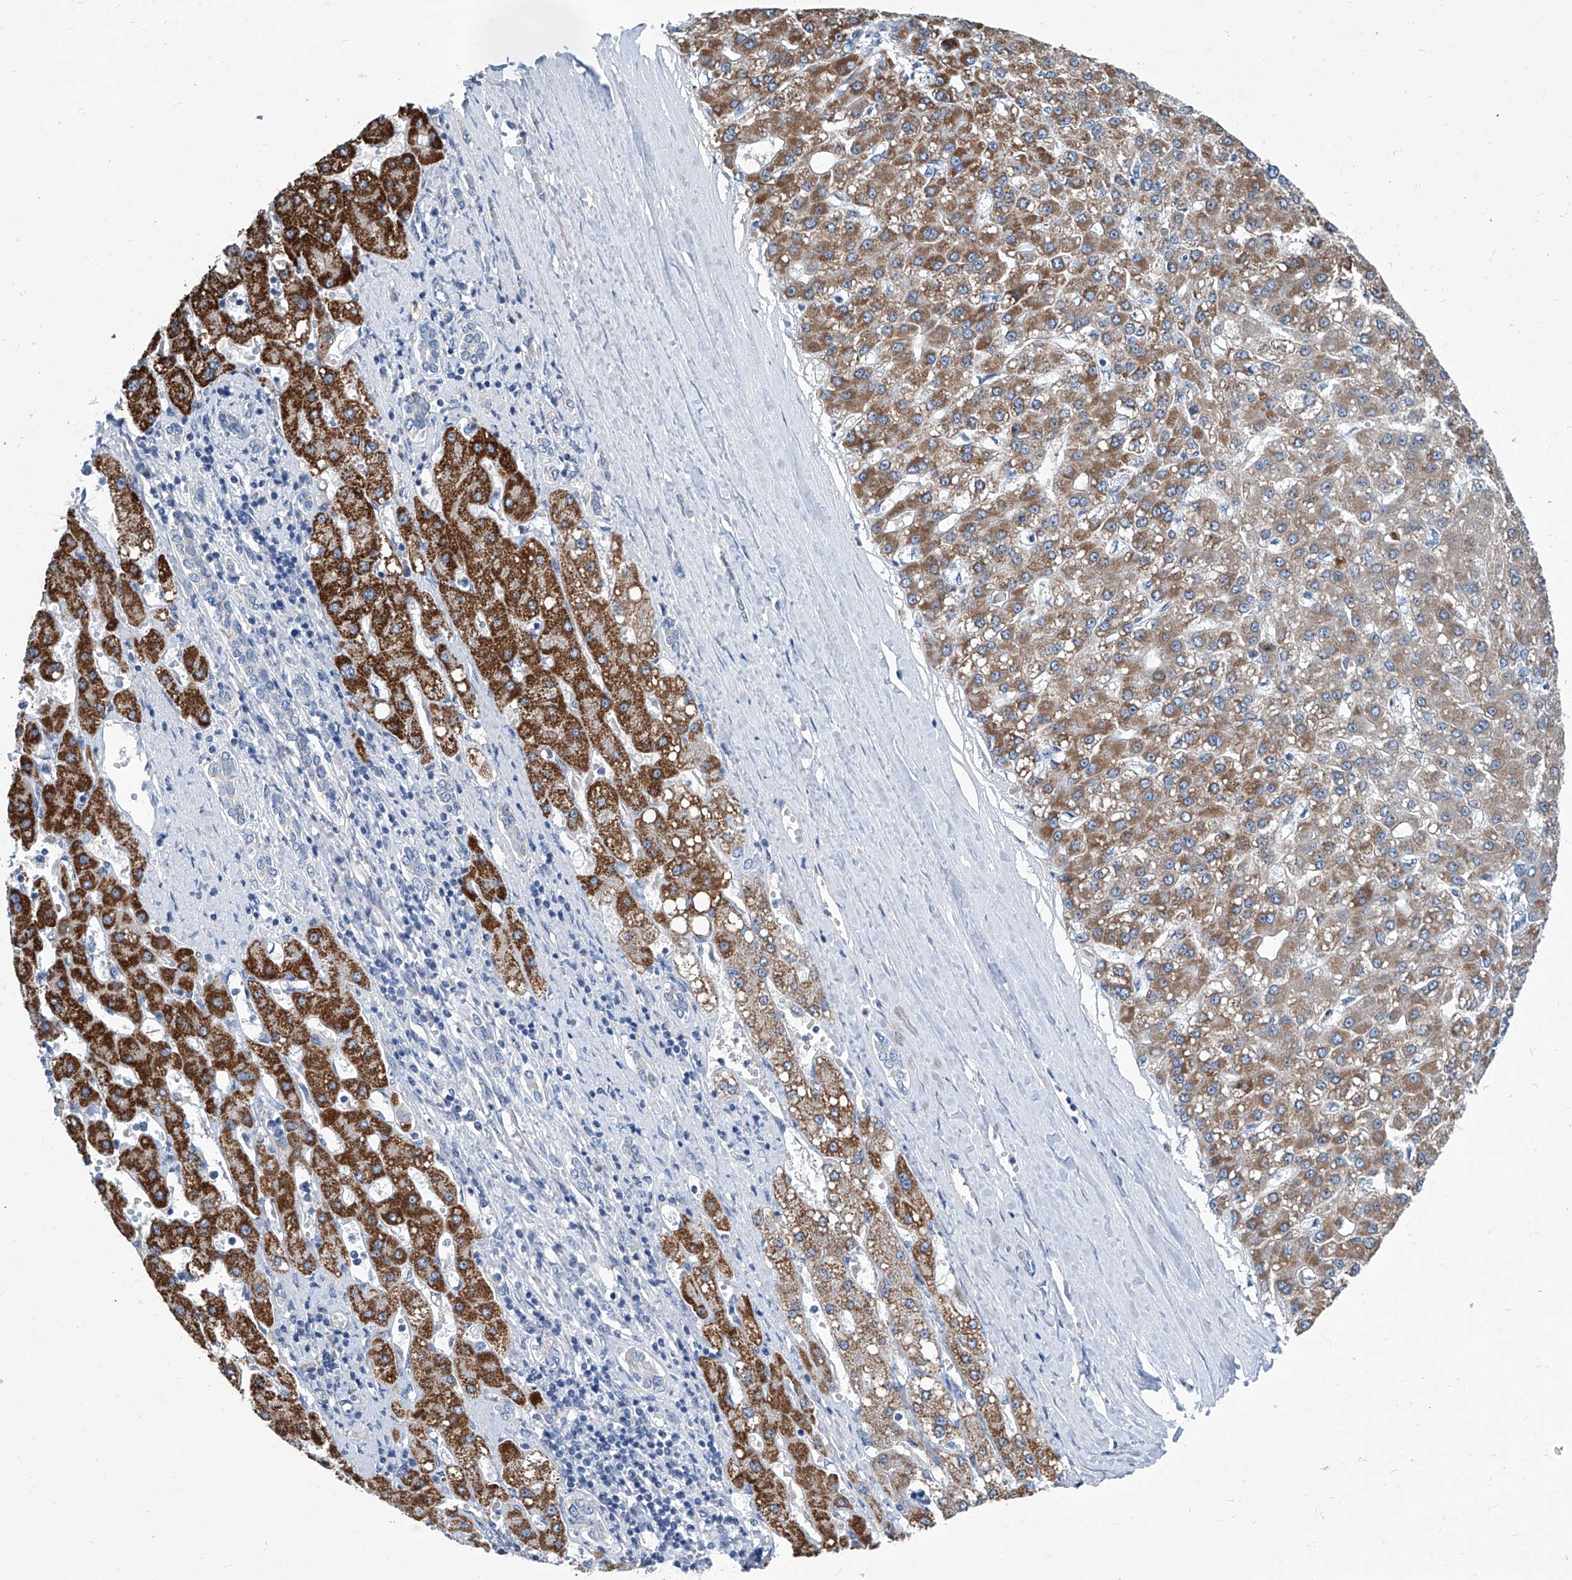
{"staining": {"intensity": "strong", "quantity": "25%-75%", "location": "cytoplasmic/membranous"}, "tissue": "liver cancer", "cell_type": "Tumor cells", "image_type": "cancer", "snomed": [{"axis": "morphology", "description": "Carcinoma, Hepatocellular, NOS"}, {"axis": "topography", "description": "Liver"}], "caption": "A high-resolution histopathology image shows immunohistochemistry staining of liver hepatocellular carcinoma, which shows strong cytoplasmic/membranous expression in about 25%-75% of tumor cells.", "gene": "ZNF519", "patient": {"sex": "male", "age": 67}}